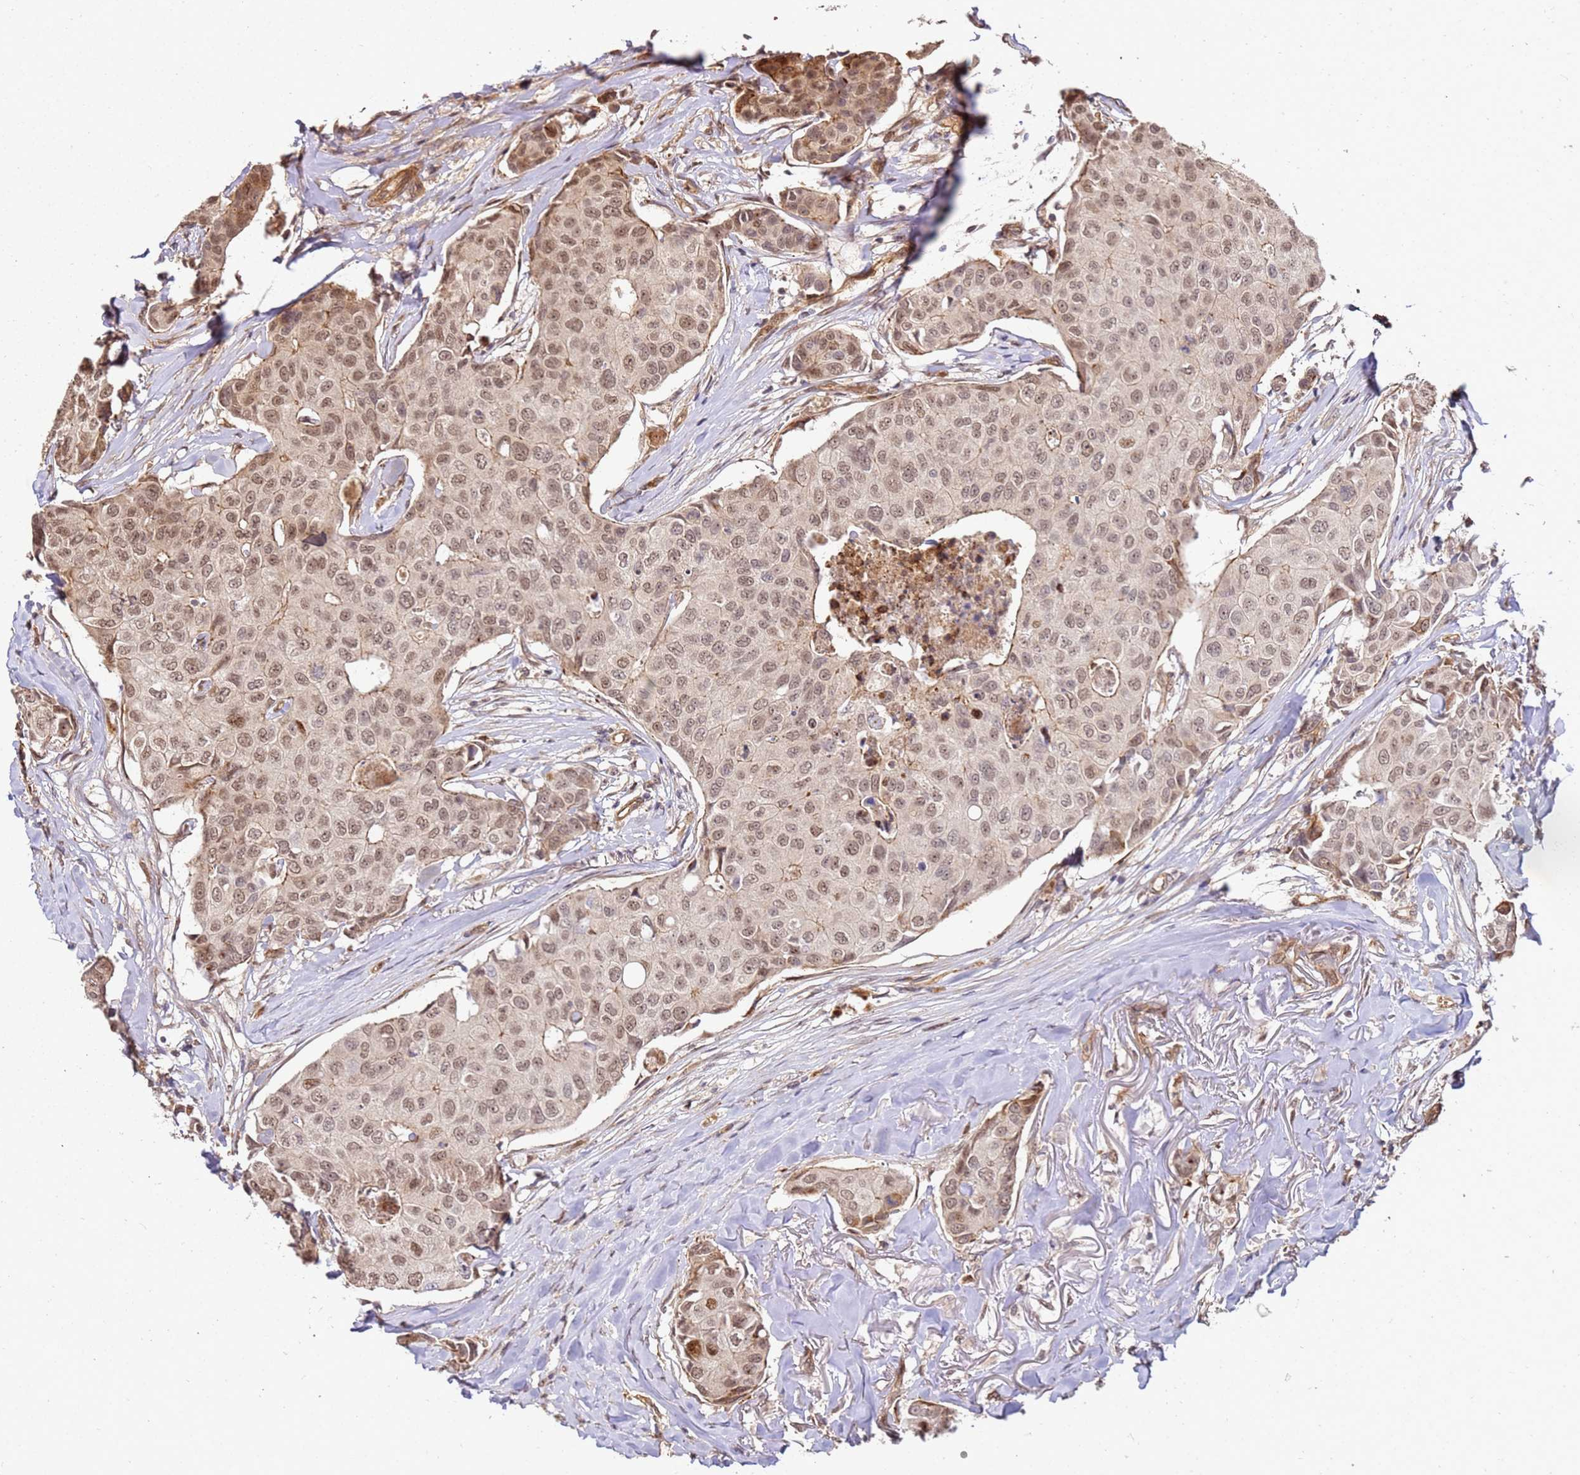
{"staining": {"intensity": "moderate", "quantity": ">75%", "location": "nuclear"}, "tissue": "breast cancer", "cell_type": "Tumor cells", "image_type": "cancer", "snomed": [{"axis": "morphology", "description": "Duct carcinoma"}, {"axis": "topography", "description": "Breast"}], "caption": "Approximately >75% of tumor cells in human breast cancer reveal moderate nuclear protein expression as visualized by brown immunohistochemical staining.", "gene": "ST18", "patient": {"sex": "female", "age": 80}}